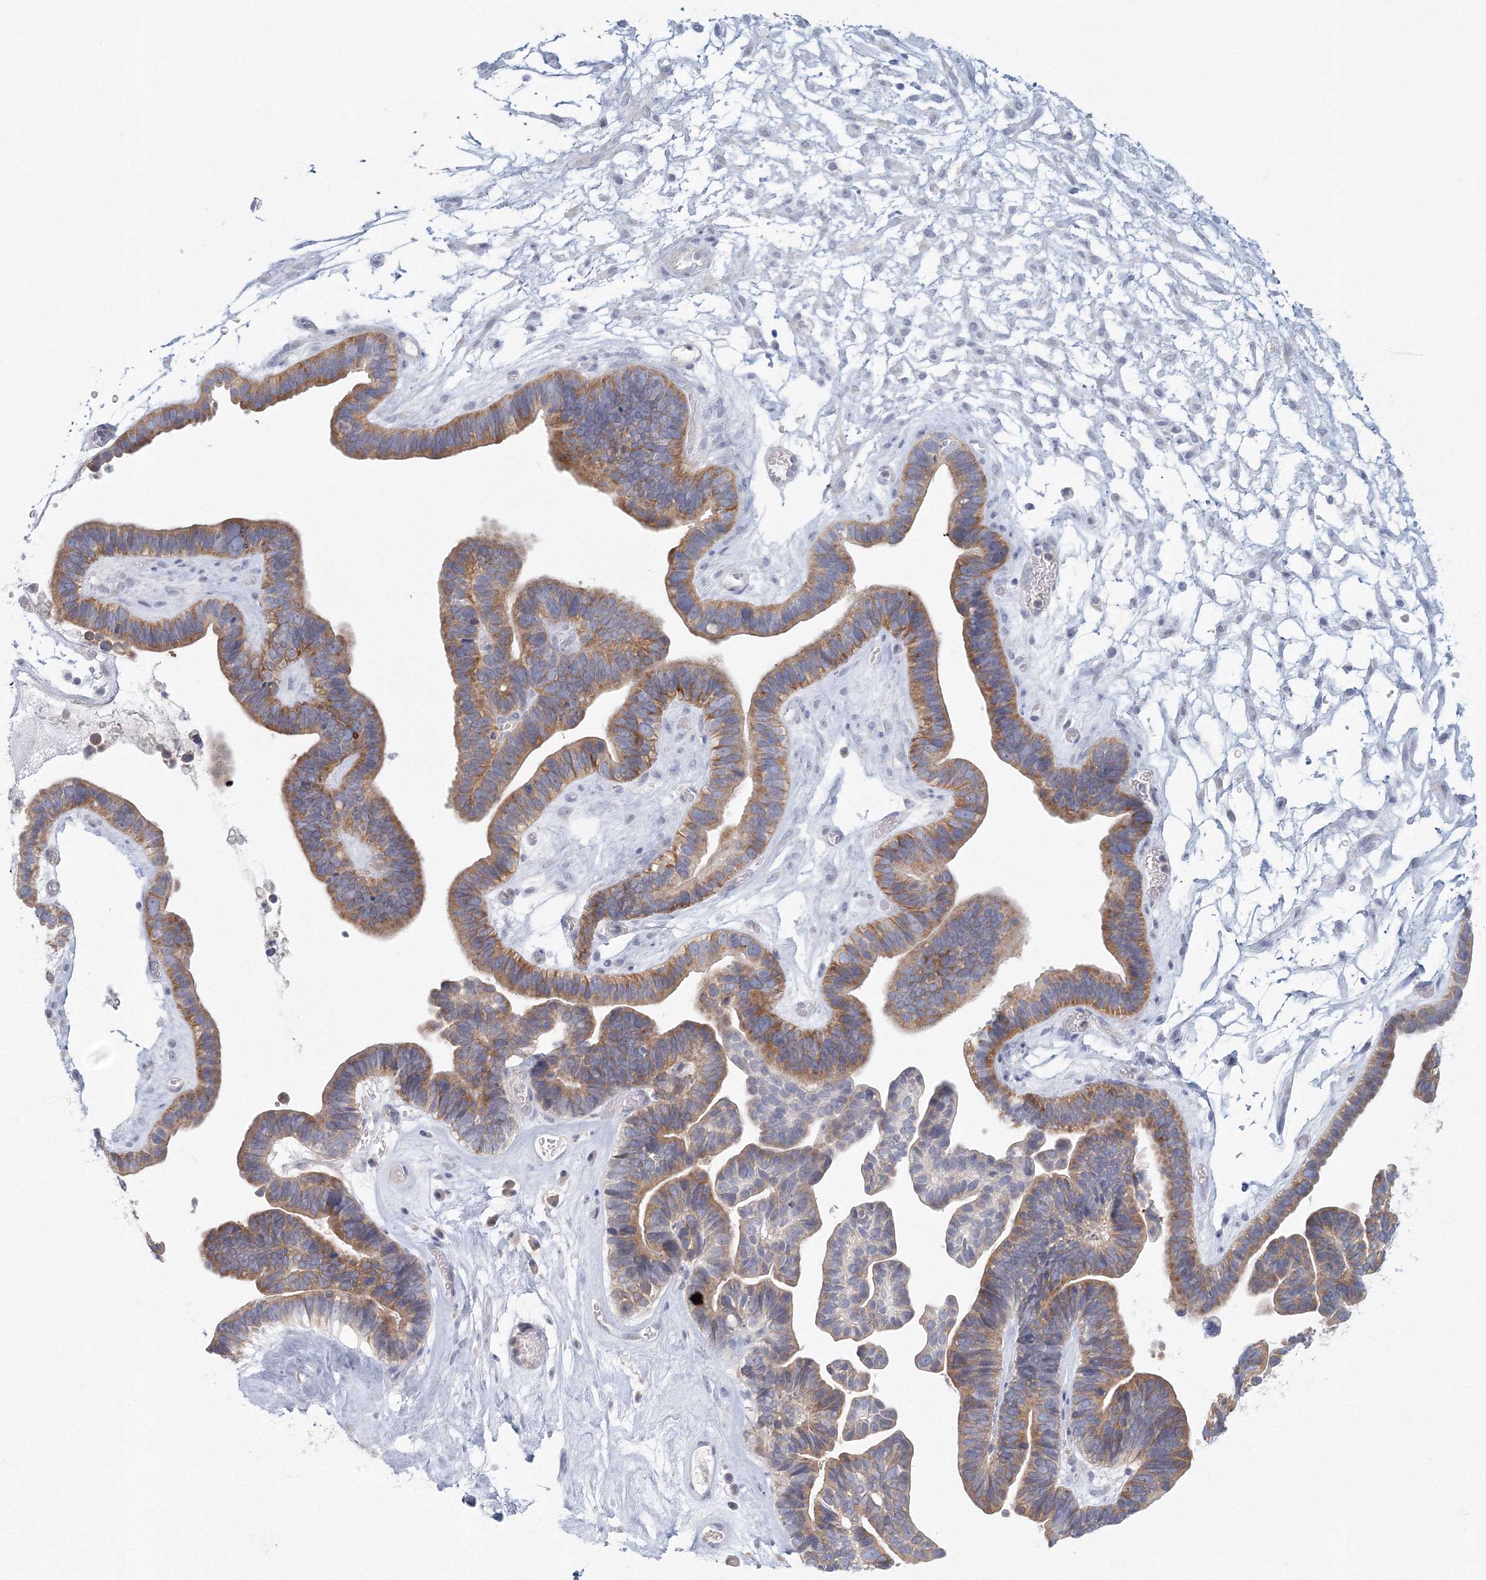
{"staining": {"intensity": "moderate", "quantity": ">75%", "location": "cytoplasmic/membranous"}, "tissue": "ovarian cancer", "cell_type": "Tumor cells", "image_type": "cancer", "snomed": [{"axis": "morphology", "description": "Cystadenocarcinoma, serous, NOS"}, {"axis": "topography", "description": "Ovary"}], "caption": "High-magnification brightfield microscopy of serous cystadenocarcinoma (ovarian) stained with DAB (brown) and counterstained with hematoxylin (blue). tumor cells exhibit moderate cytoplasmic/membranous expression is present in approximately>75% of cells. Nuclei are stained in blue.", "gene": "TACC2", "patient": {"sex": "female", "age": 56}}